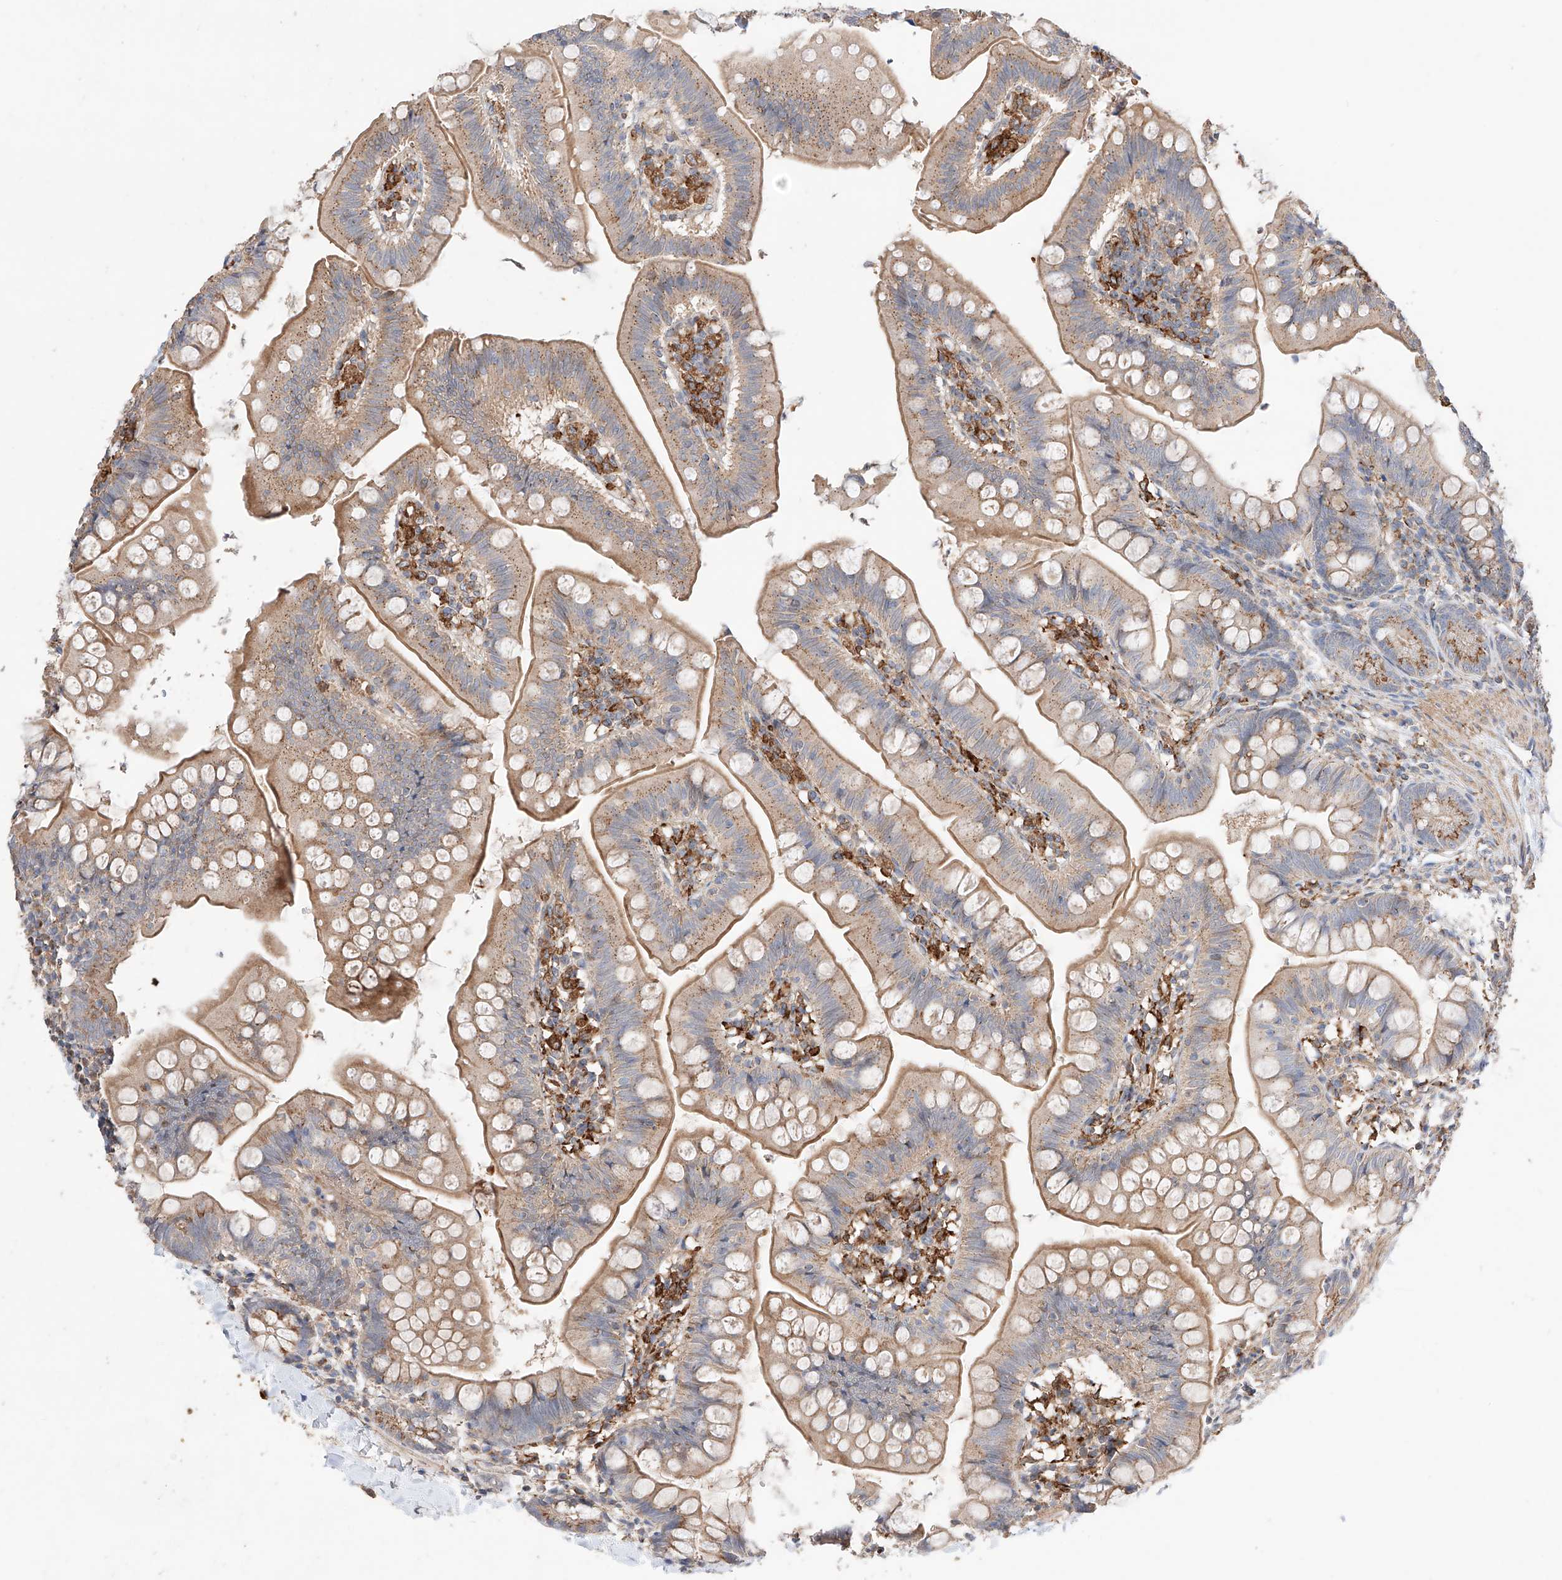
{"staining": {"intensity": "moderate", "quantity": ">75%", "location": "cytoplasmic/membranous"}, "tissue": "small intestine", "cell_type": "Glandular cells", "image_type": "normal", "snomed": [{"axis": "morphology", "description": "Normal tissue, NOS"}, {"axis": "topography", "description": "Small intestine"}], "caption": "Immunohistochemical staining of unremarkable small intestine demonstrates moderate cytoplasmic/membranous protein expression in approximately >75% of glandular cells.", "gene": "MOSPD1", "patient": {"sex": "male", "age": 7}}